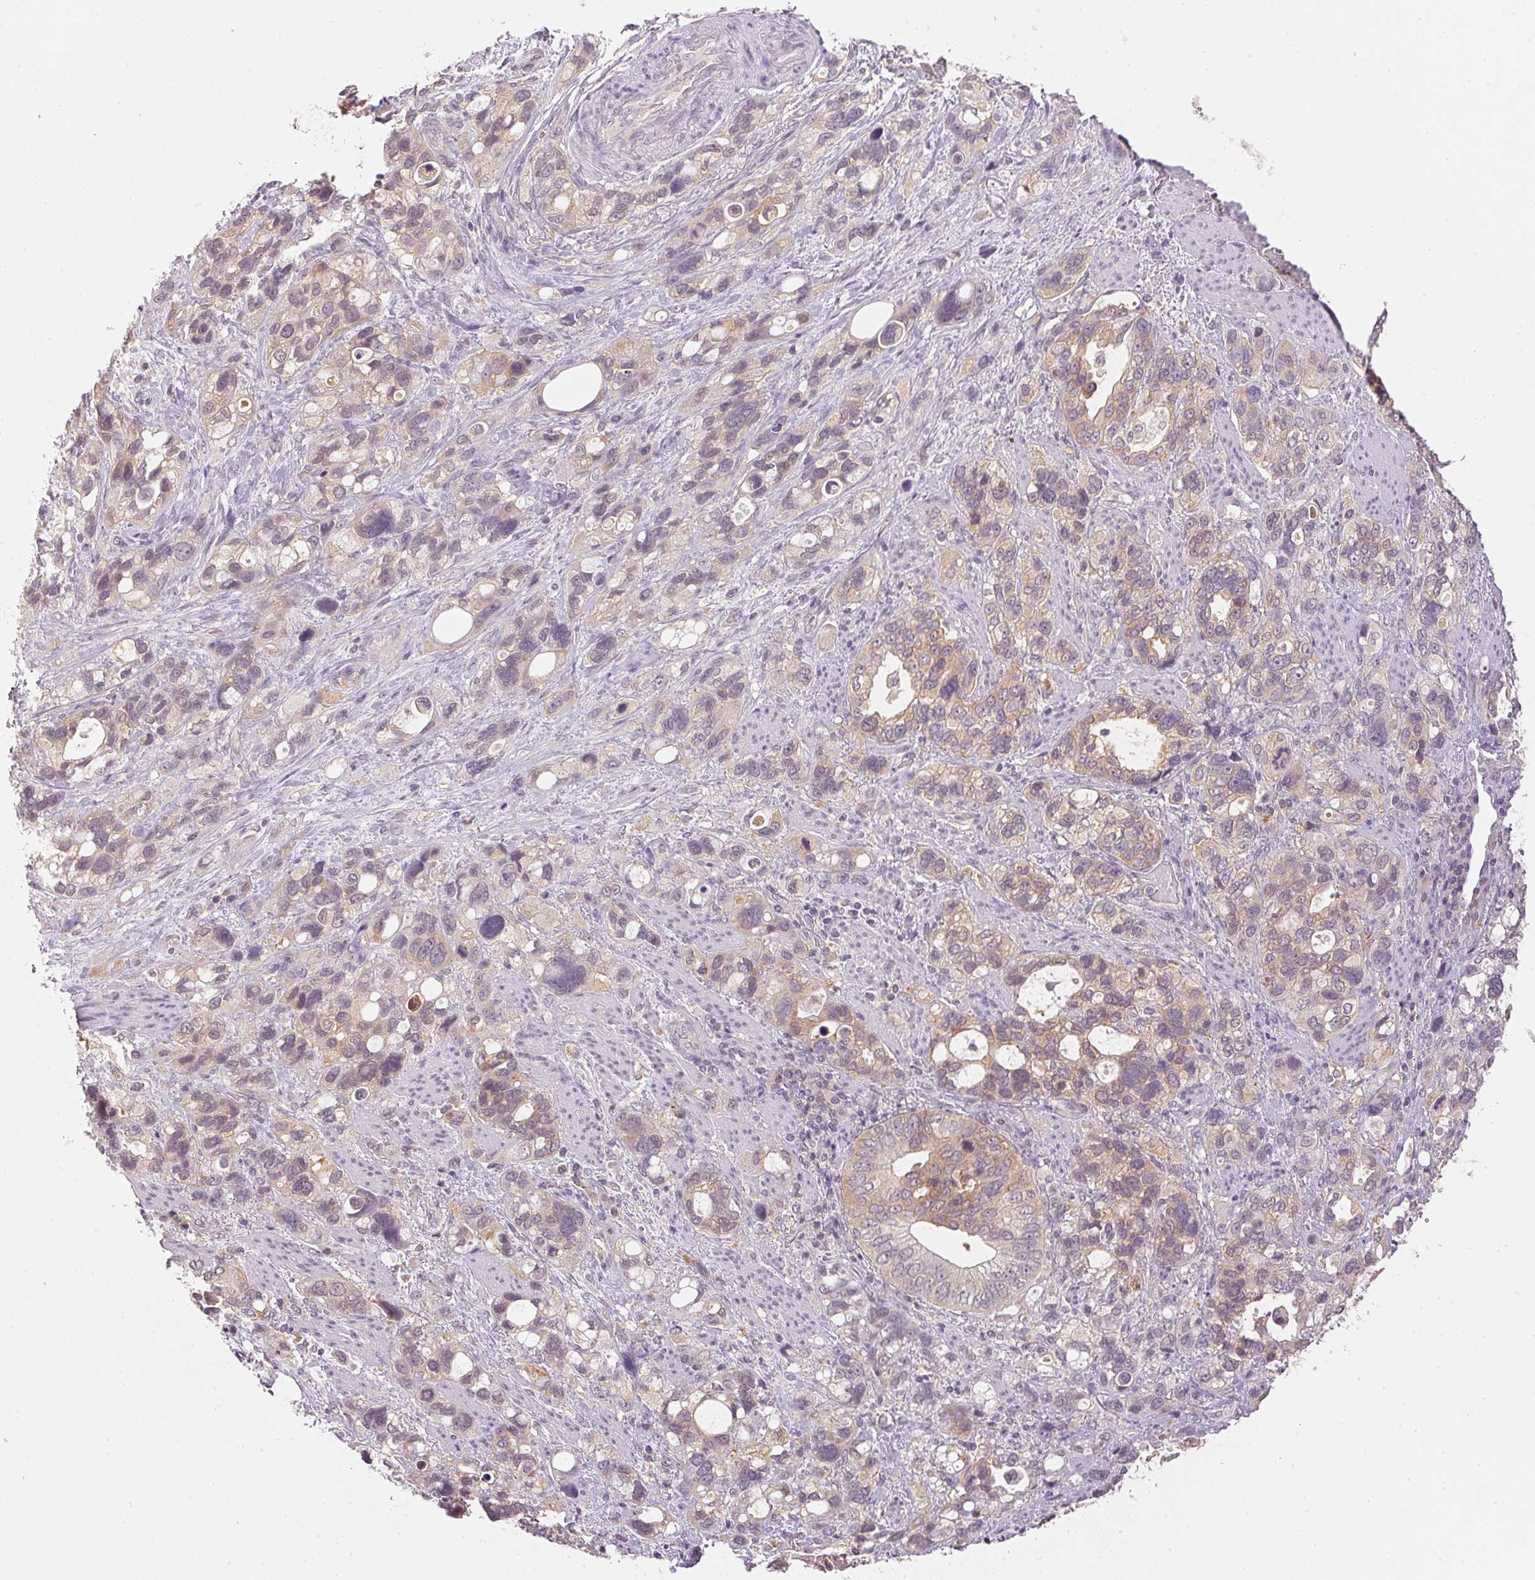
{"staining": {"intensity": "weak", "quantity": "25%-75%", "location": "cytoplasmic/membranous"}, "tissue": "stomach cancer", "cell_type": "Tumor cells", "image_type": "cancer", "snomed": [{"axis": "morphology", "description": "Adenocarcinoma, NOS"}, {"axis": "topography", "description": "Stomach, upper"}], "caption": "Stomach cancer tissue displays weak cytoplasmic/membranous positivity in about 25%-75% of tumor cells, visualized by immunohistochemistry.", "gene": "KPRP", "patient": {"sex": "female", "age": 81}}